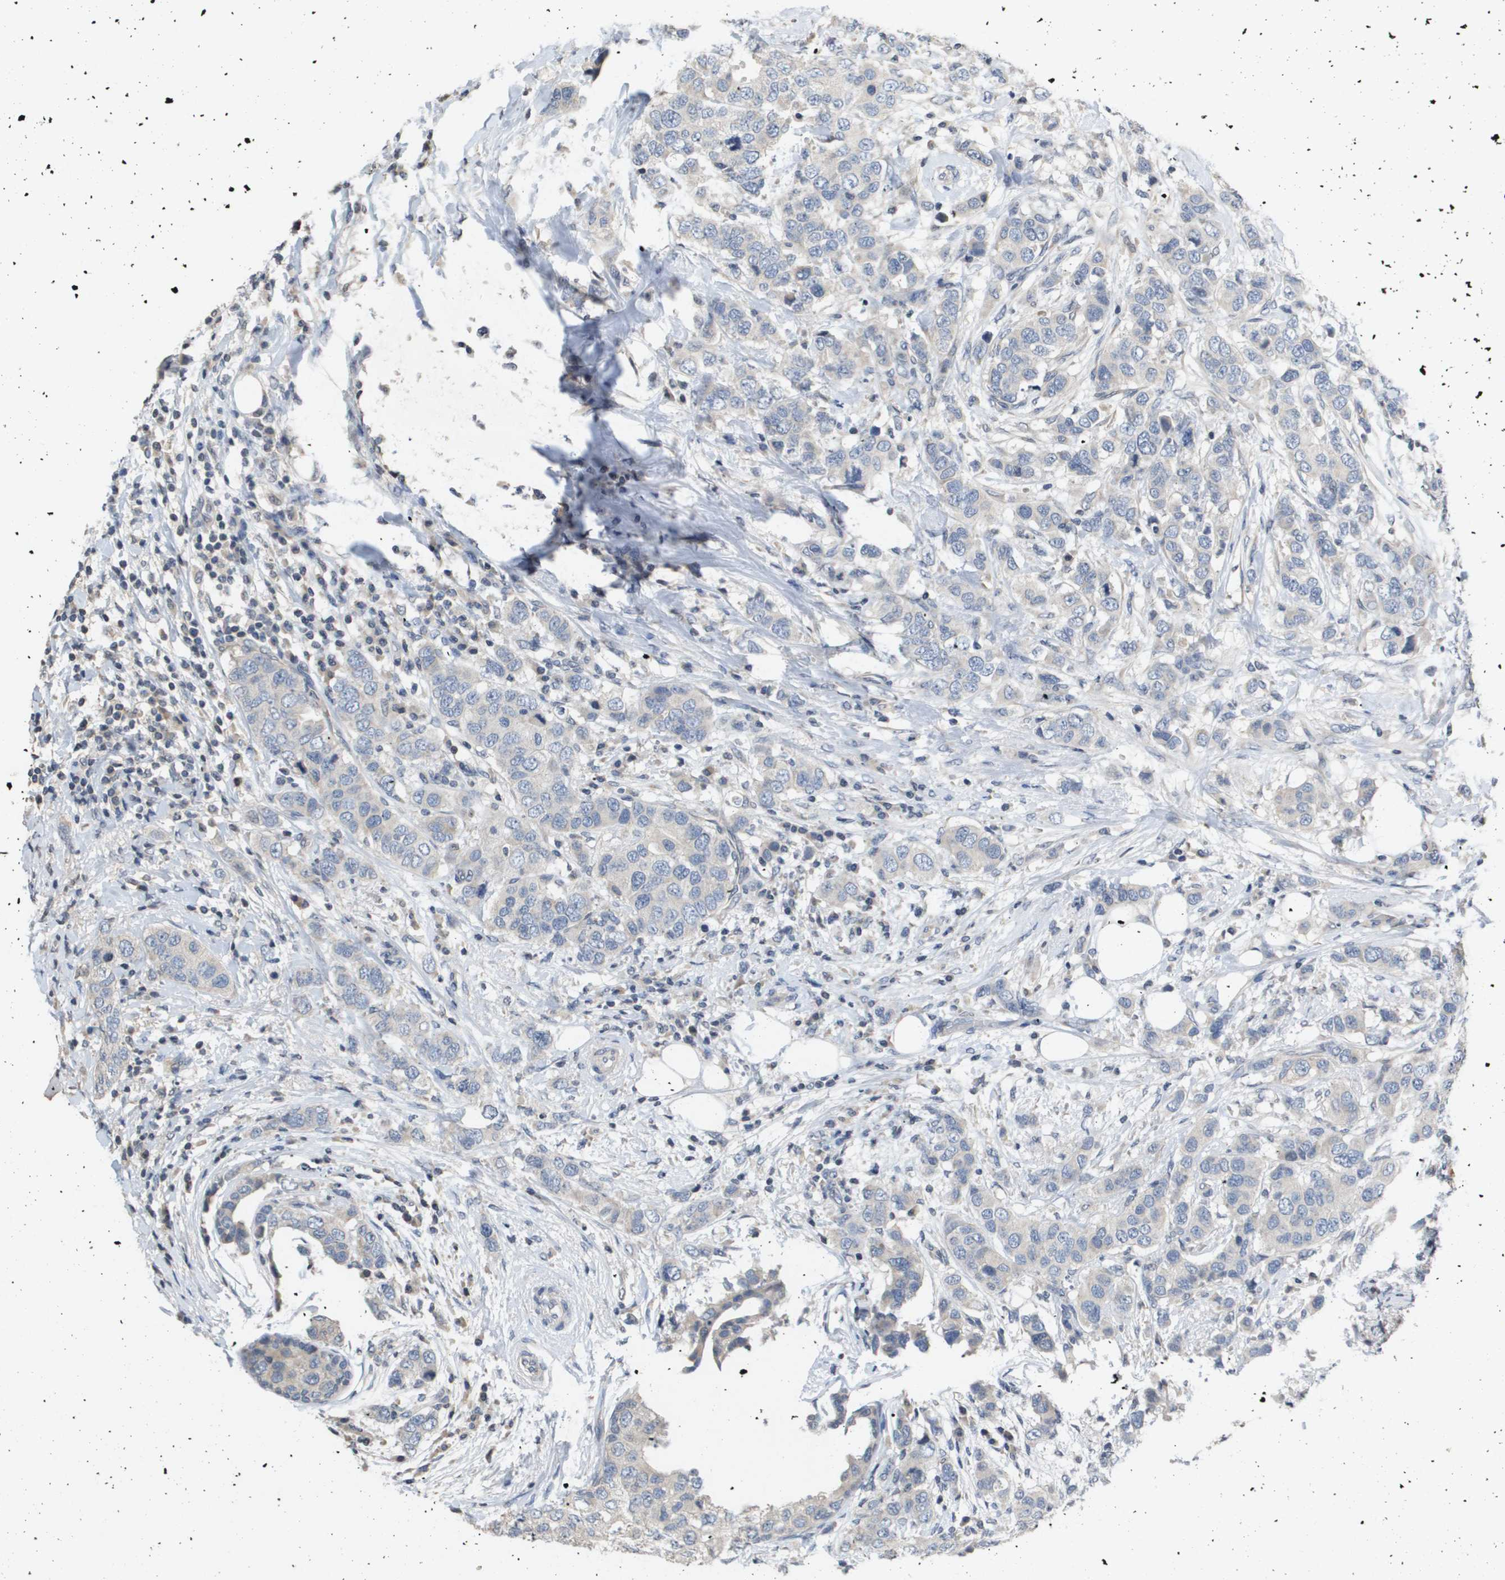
{"staining": {"intensity": "weak", "quantity": "<25%", "location": "cytoplasmic/membranous"}, "tissue": "breast cancer", "cell_type": "Tumor cells", "image_type": "cancer", "snomed": [{"axis": "morphology", "description": "Duct carcinoma"}, {"axis": "topography", "description": "Breast"}], "caption": "DAB (3,3'-diaminobenzidine) immunohistochemical staining of human breast cancer (infiltrating ductal carcinoma) exhibits no significant expression in tumor cells.", "gene": "CAPN11", "patient": {"sex": "female", "age": 50}}